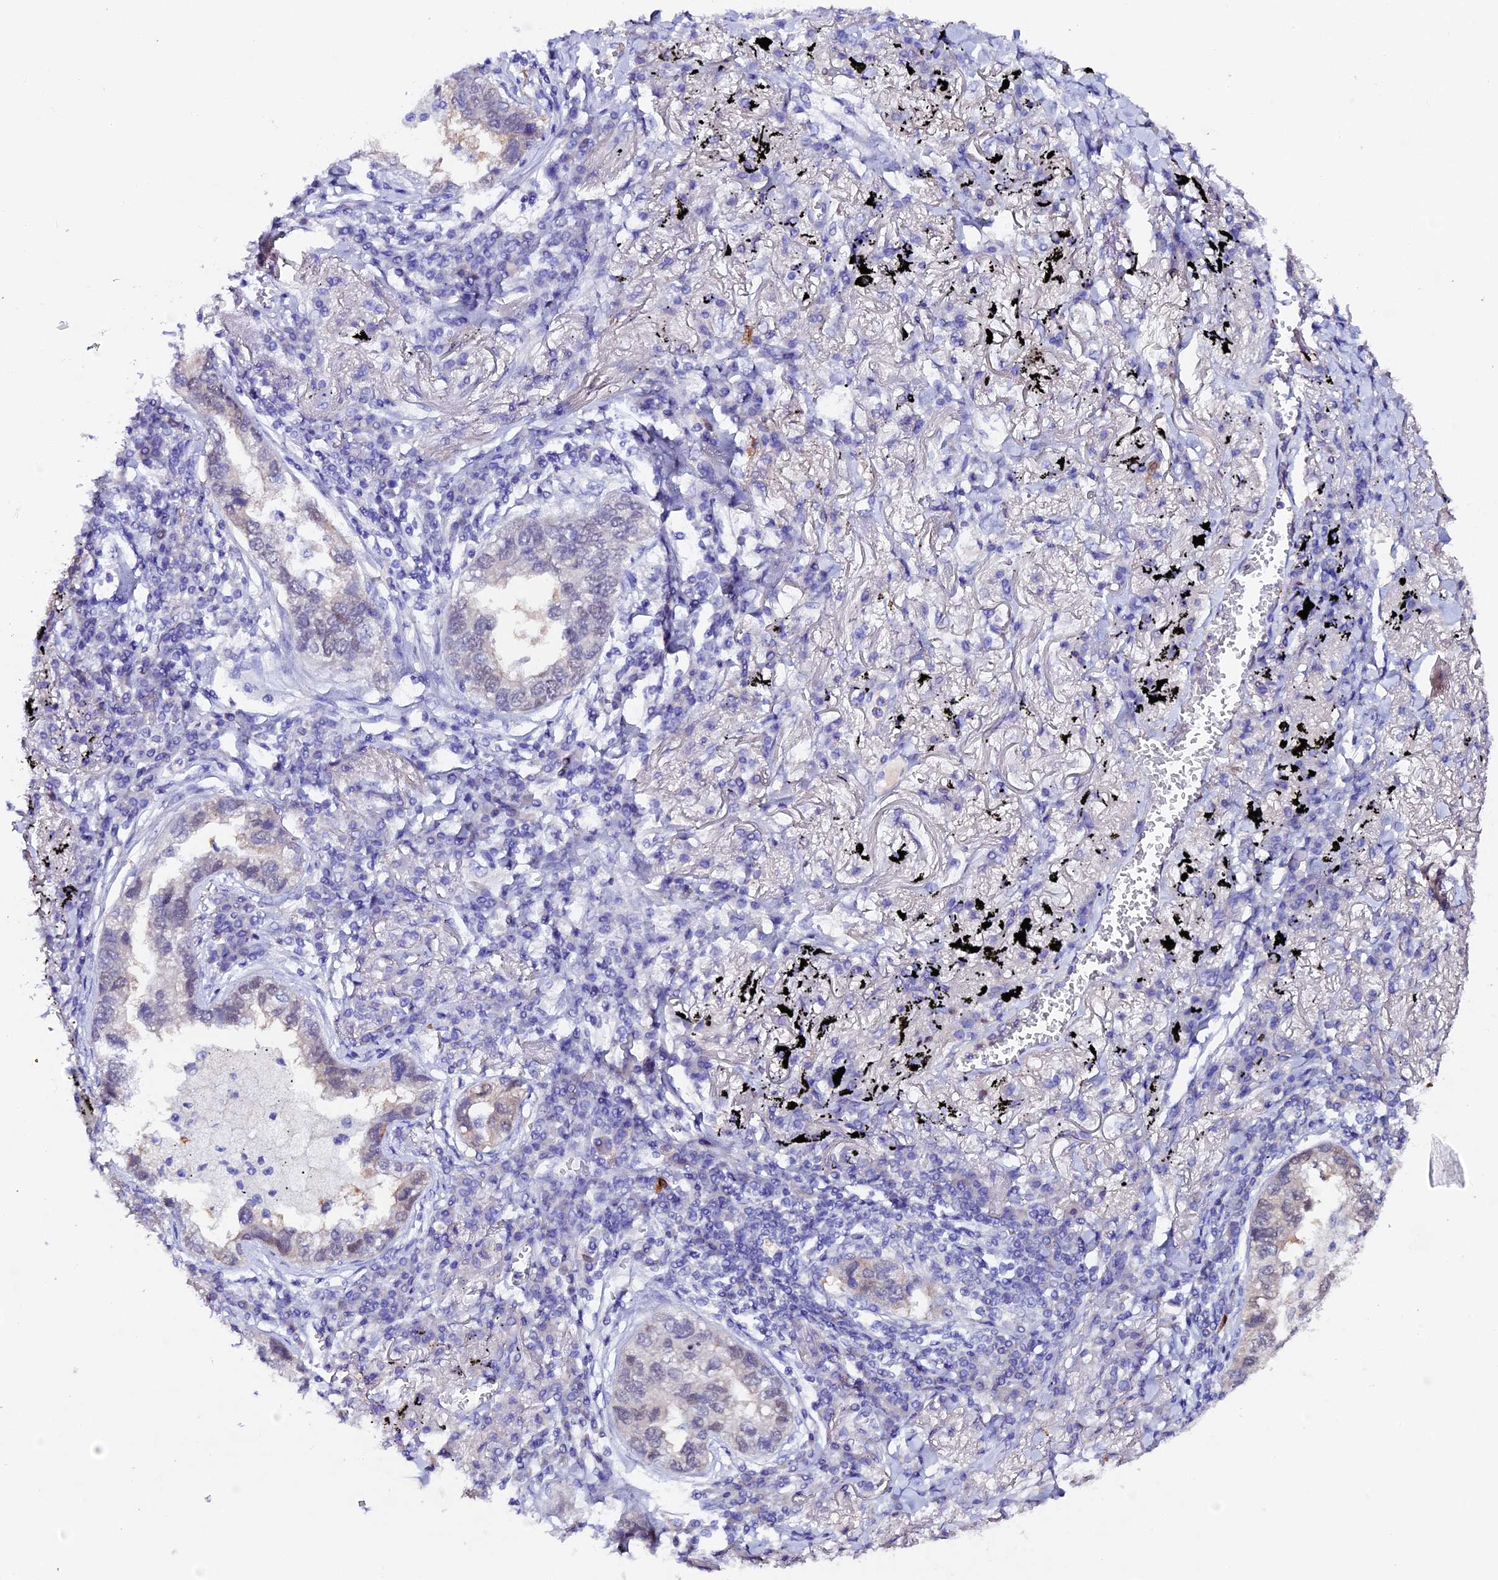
{"staining": {"intensity": "weak", "quantity": "<25%", "location": "cytoplasmic/membranous"}, "tissue": "lung cancer", "cell_type": "Tumor cells", "image_type": "cancer", "snomed": [{"axis": "morphology", "description": "Adenocarcinoma, NOS"}, {"axis": "topography", "description": "Lung"}], "caption": "Immunohistochemistry image of neoplastic tissue: human lung adenocarcinoma stained with DAB (3,3'-diaminobenzidine) shows no significant protein staining in tumor cells.", "gene": "TGDS", "patient": {"sex": "male", "age": 65}}